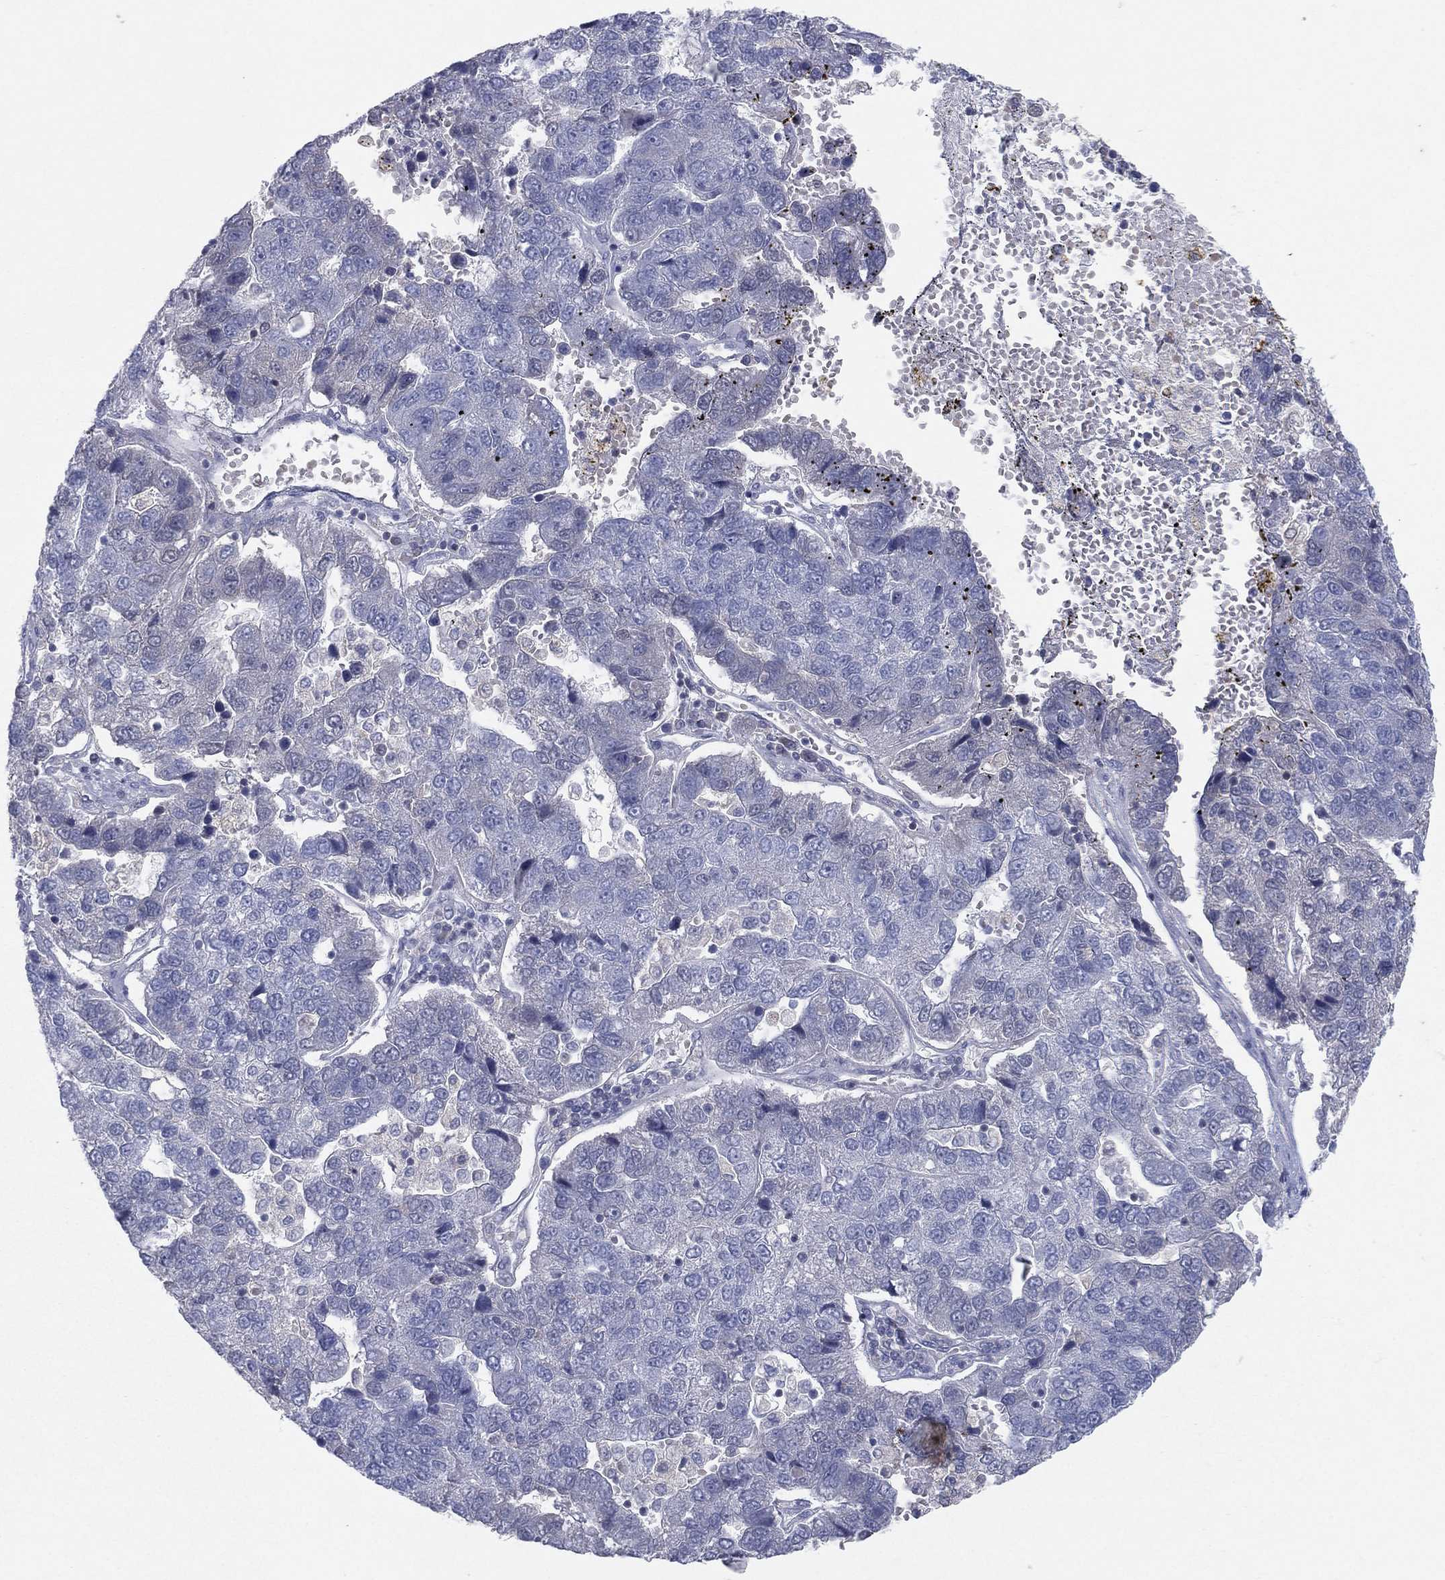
{"staining": {"intensity": "negative", "quantity": "none", "location": "none"}, "tissue": "pancreatic cancer", "cell_type": "Tumor cells", "image_type": "cancer", "snomed": [{"axis": "morphology", "description": "Adenocarcinoma, NOS"}, {"axis": "topography", "description": "Pancreas"}], "caption": "Adenocarcinoma (pancreatic) was stained to show a protein in brown. There is no significant staining in tumor cells.", "gene": "CPT1B", "patient": {"sex": "female", "age": 61}}